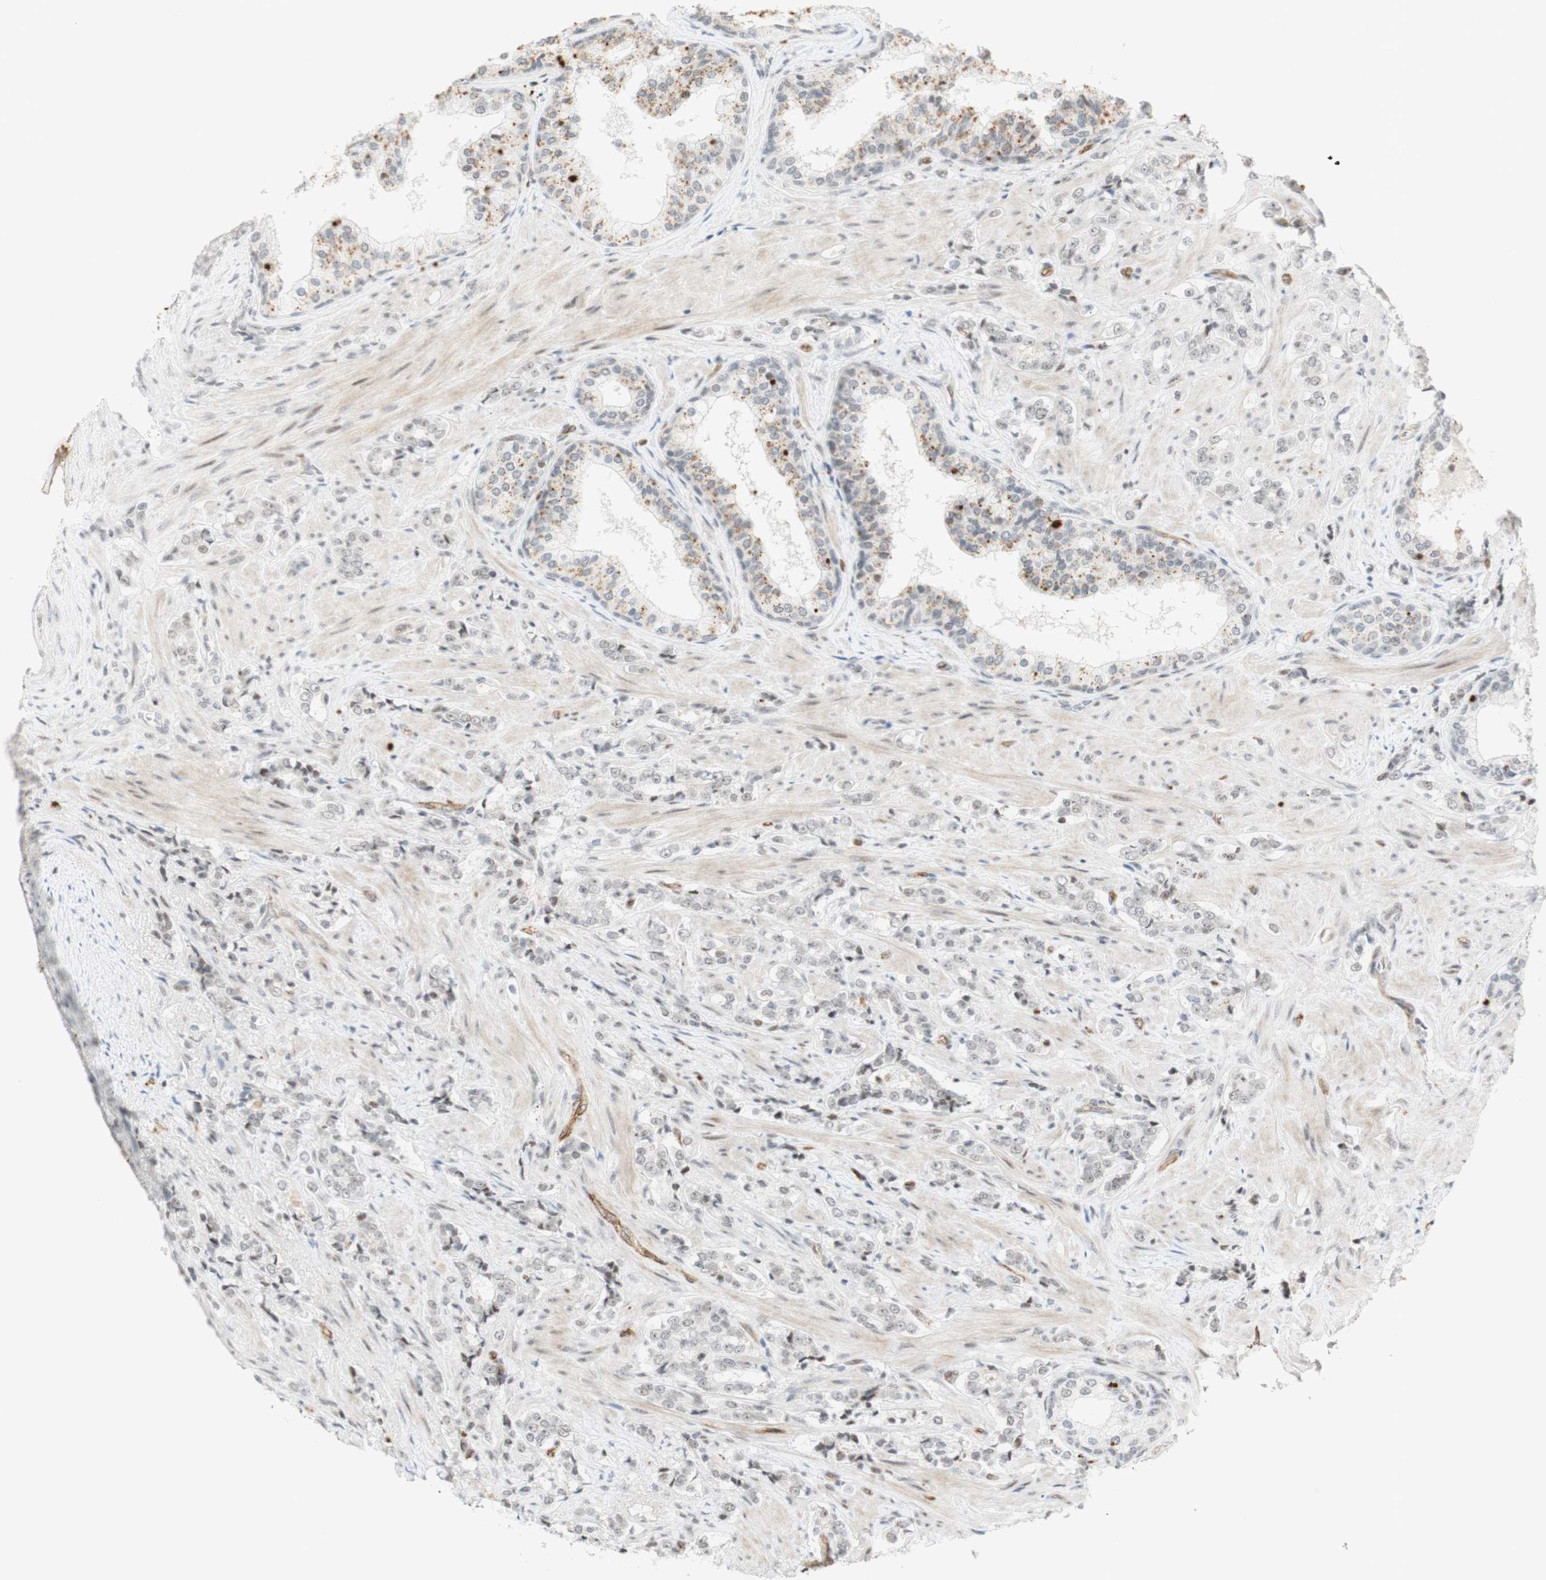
{"staining": {"intensity": "moderate", "quantity": ">75%", "location": "nuclear"}, "tissue": "prostate cancer", "cell_type": "Tumor cells", "image_type": "cancer", "snomed": [{"axis": "morphology", "description": "Adenocarcinoma, Low grade"}, {"axis": "topography", "description": "Prostate"}], "caption": "A micrograph of adenocarcinoma (low-grade) (prostate) stained for a protein demonstrates moderate nuclear brown staining in tumor cells.", "gene": "IRF1", "patient": {"sex": "male", "age": 60}}